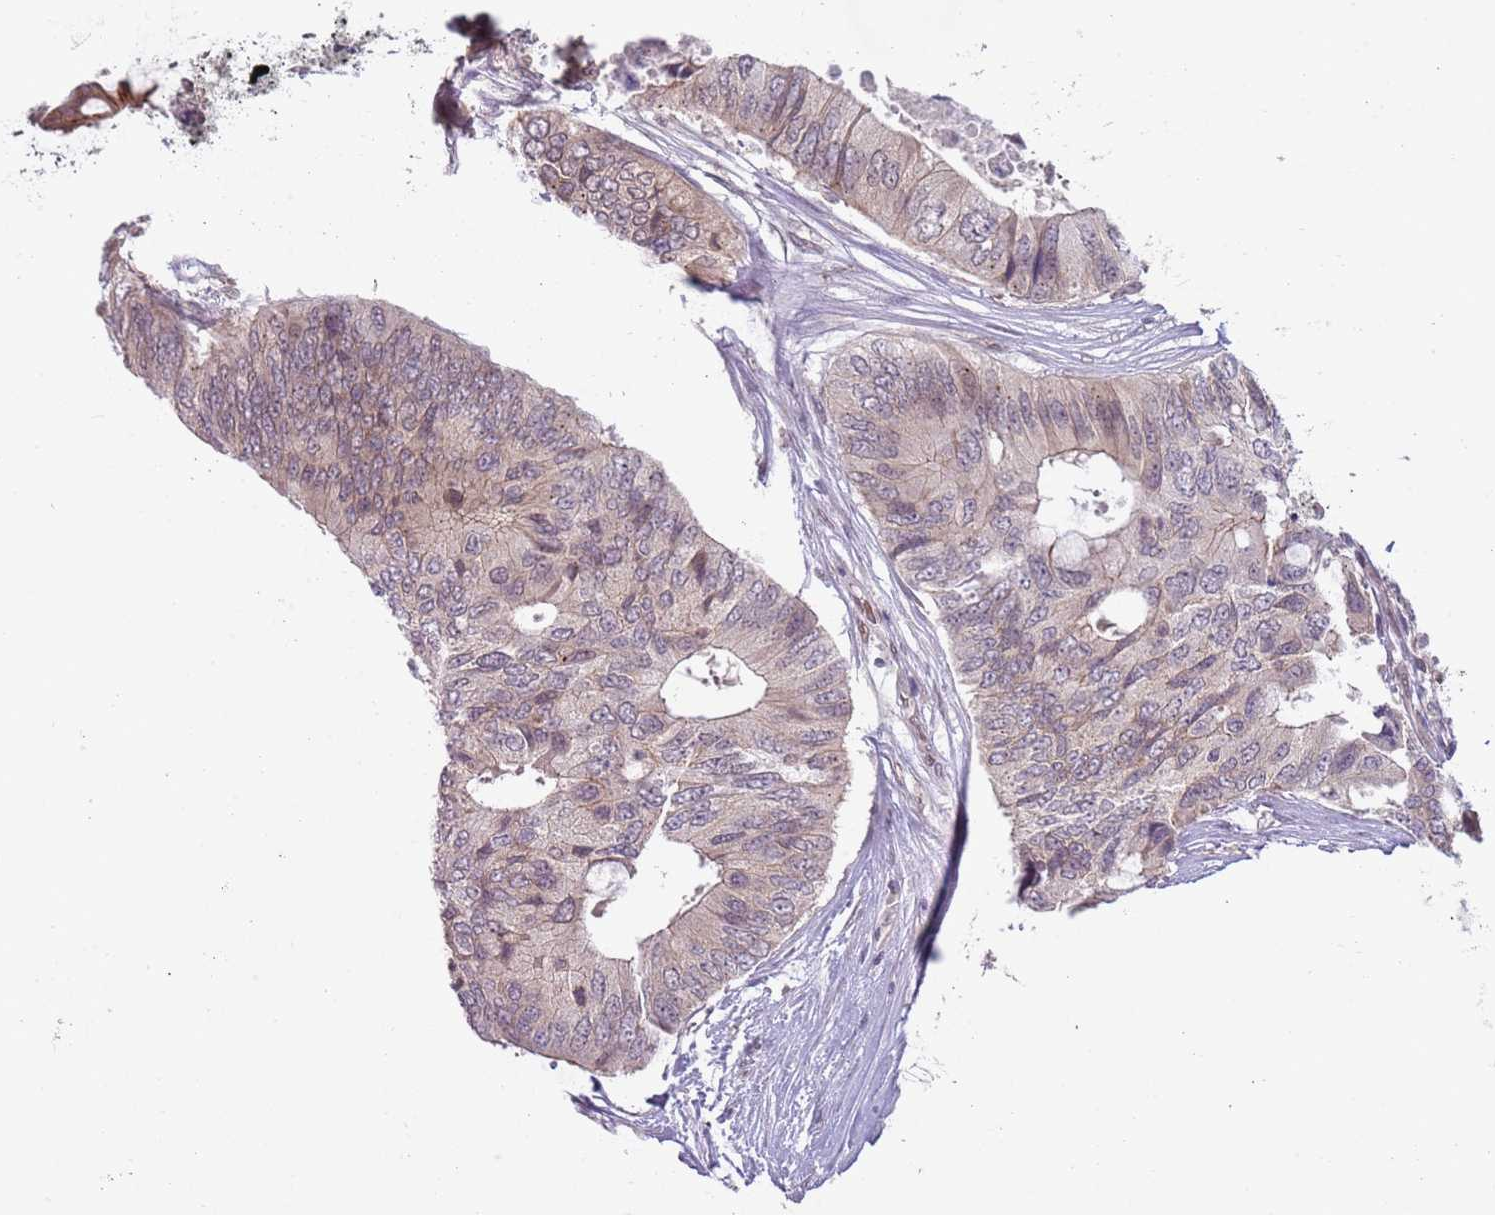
{"staining": {"intensity": "weak", "quantity": "<25%", "location": "cytoplasmic/membranous"}, "tissue": "colorectal cancer", "cell_type": "Tumor cells", "image_type": "cancer", "snomed": [{"axis": "morphology", "description": "Adenocarcinoma, NOS"}, {"axis": "topography", "description": "Colon"}], "caption": "Immunohistochemistry (IHC) of colorectal cancer (adenocarcinoma) demonstrates no staining in tumor cells.", "gene": "TM2D1", "patient": {"sex": "male", "age": 71}}